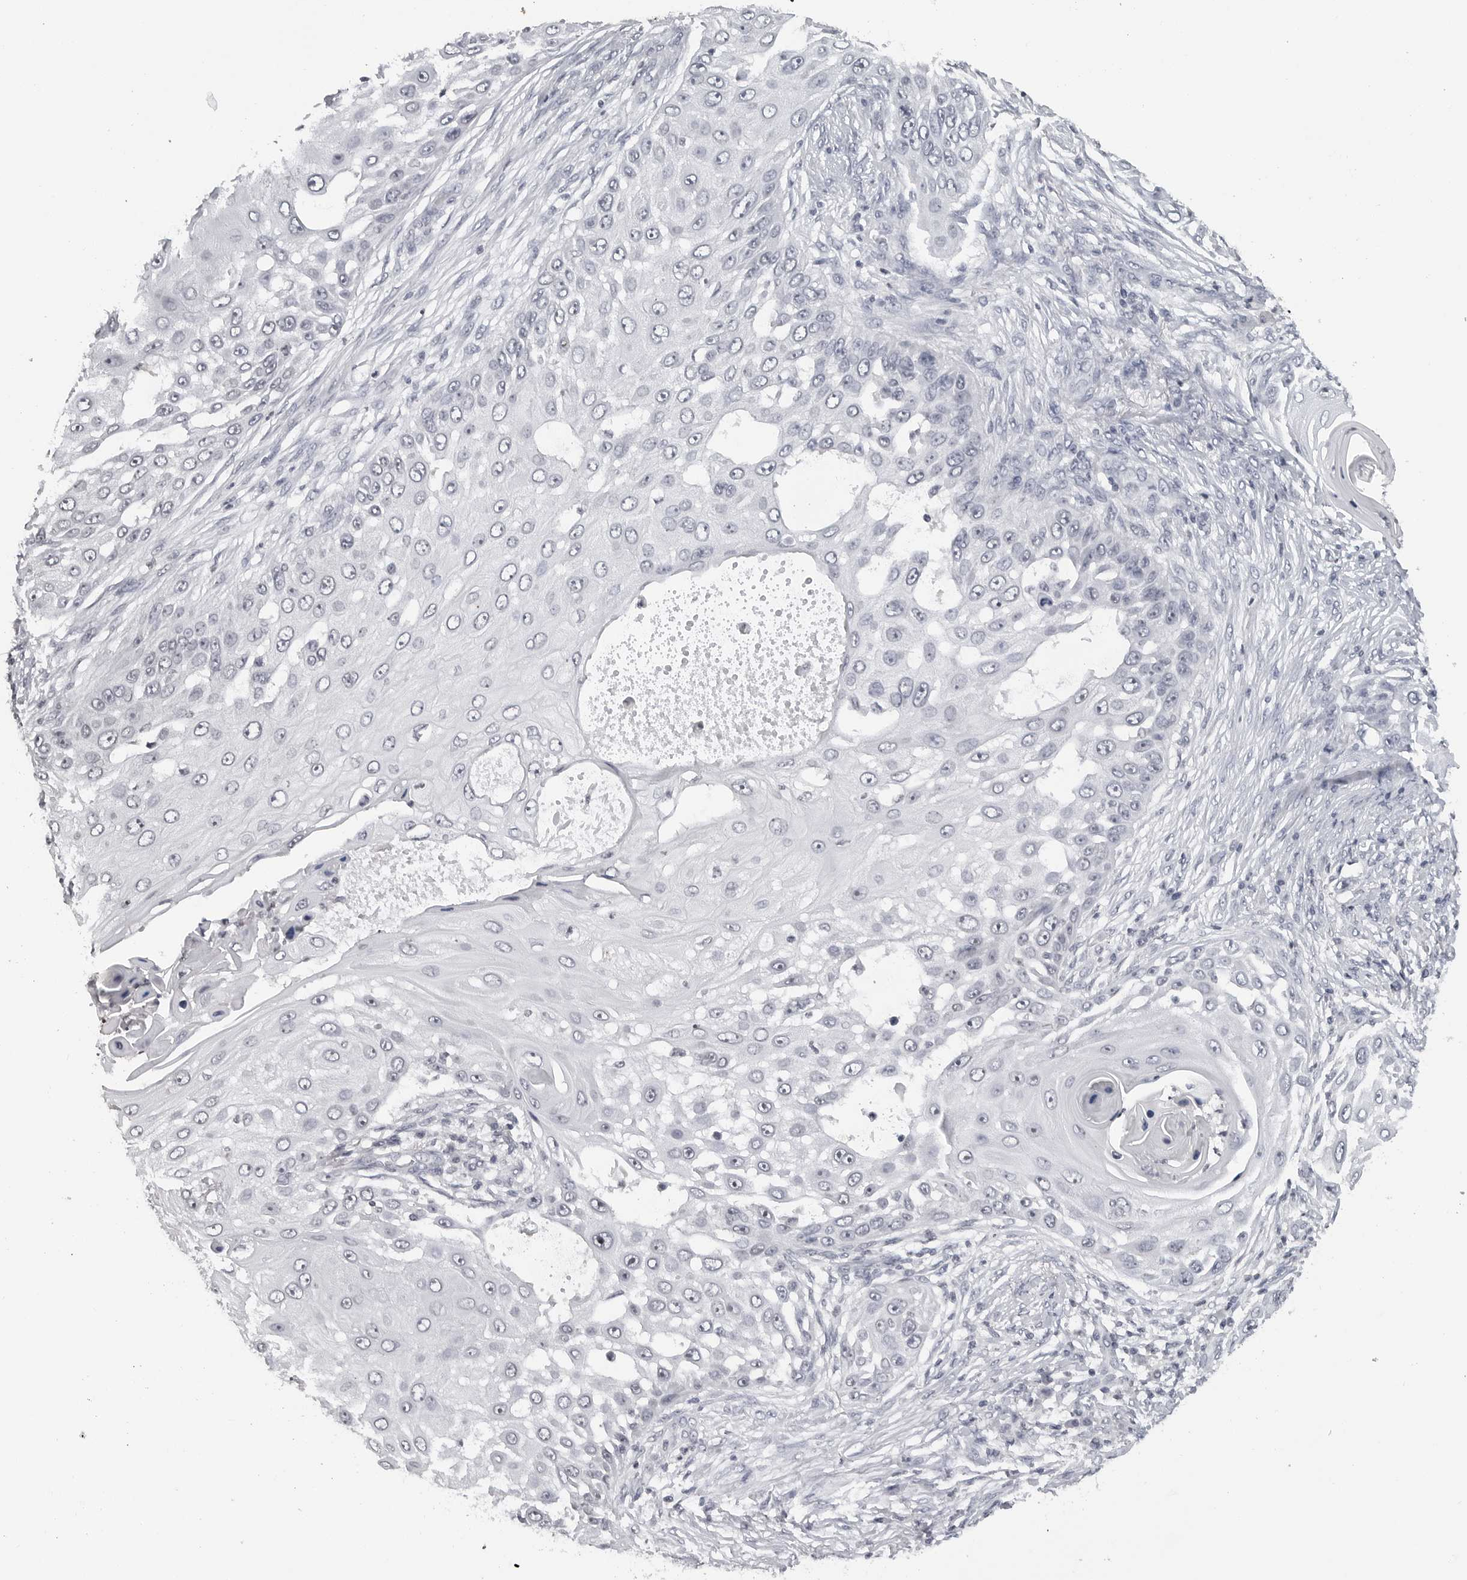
{"staining": {"intensity": "negative", "quantity": "none", "location": "none"}, "tissue": "skin cancer", "cell_type": "Tumor cells", "image_type": "cancer", "snomed": [{"axis": "morphology", "description": "Squamous cell carcinoma, NOS"}, {"axis": "topography", "description": "Skin"}], "caption": "A high-resolution photomicrograph shows immunohistochemistry (IHC) staining of skin squamous cell carcinoma, which demonstrates no significant positivity in tumor cells.", "gene": "DDX54", "patient": {"sex": "female", "age": 44}}